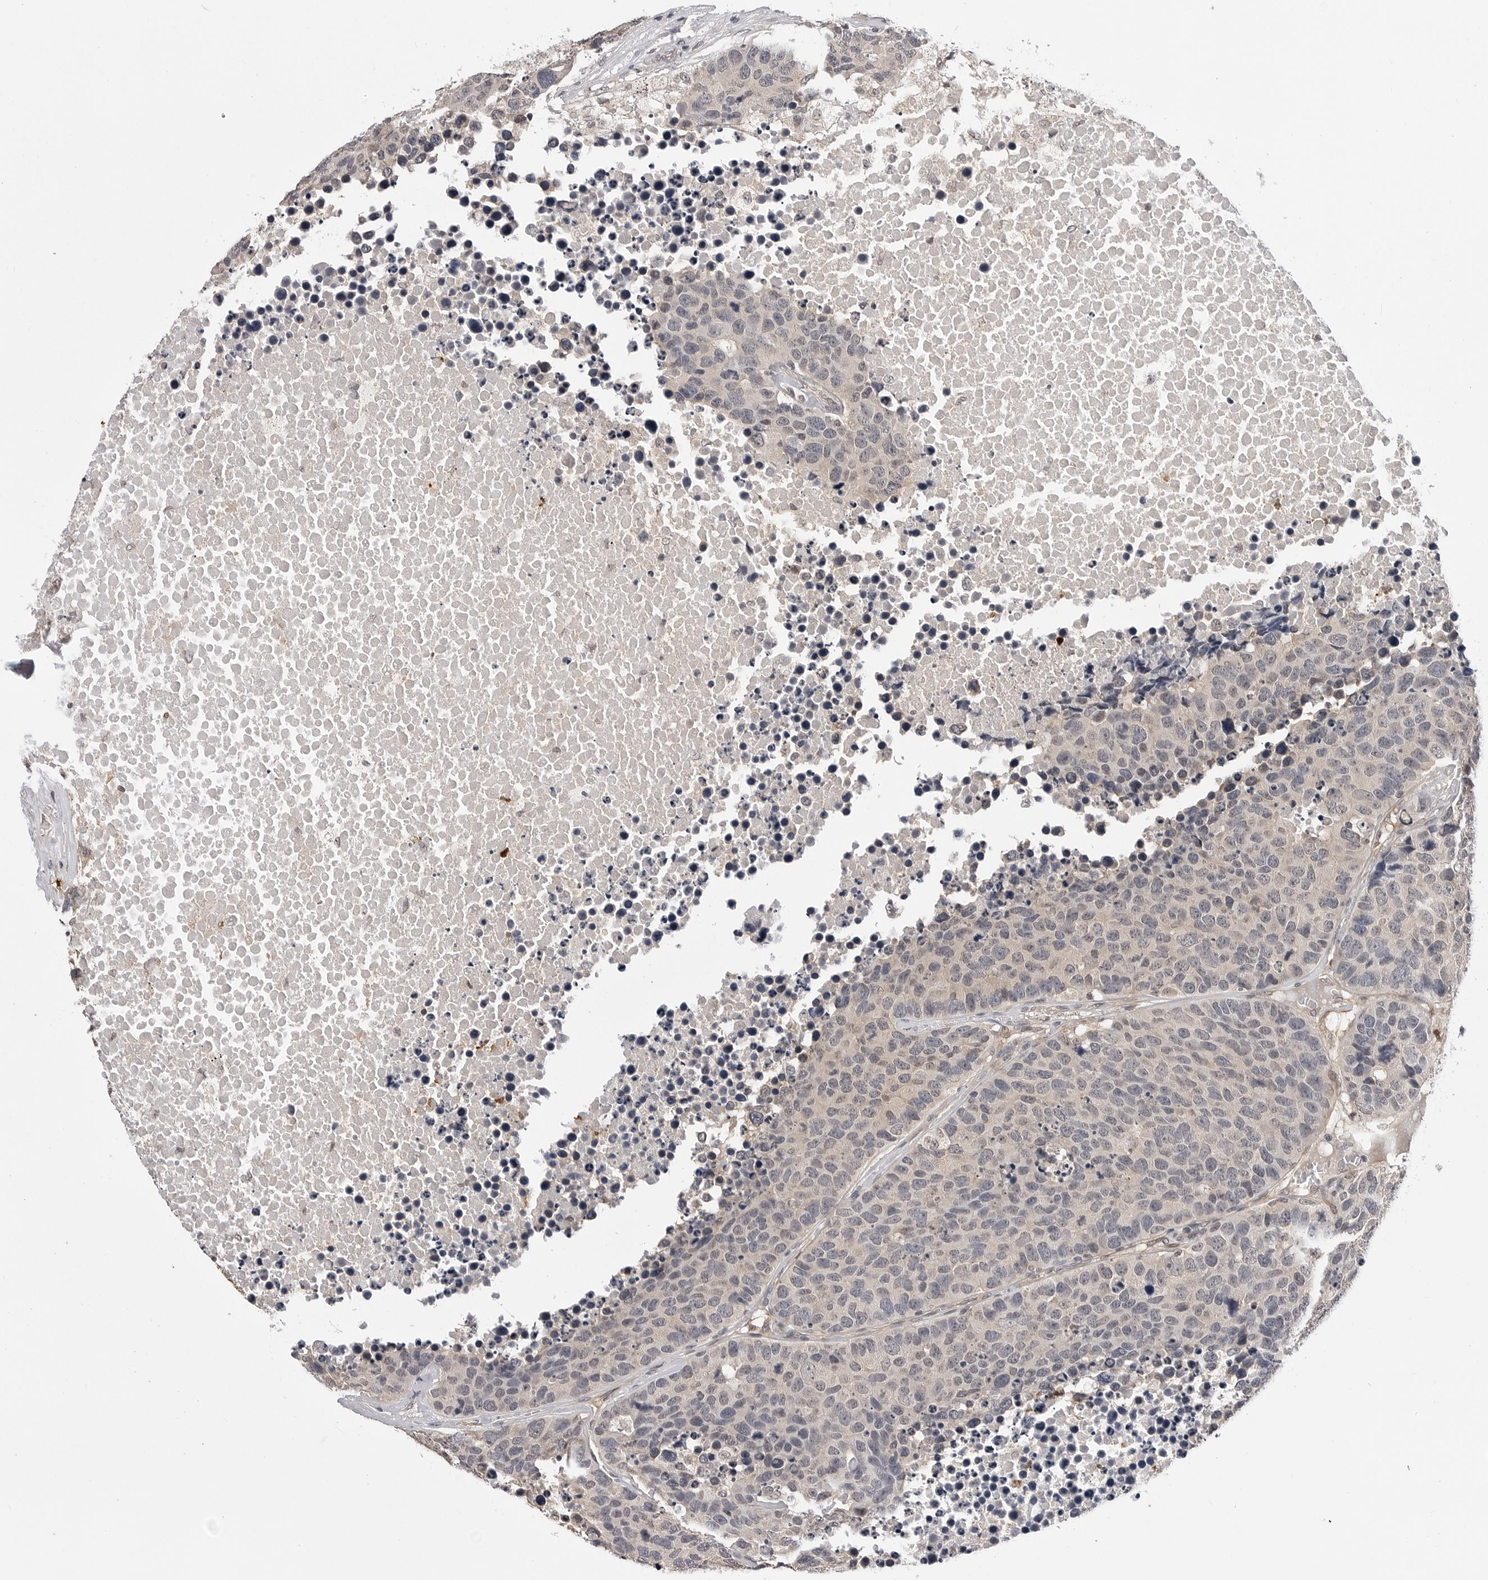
{"staining": {"intensity": "negative", "quantity": "none", "location": "none"}, "tissue": "carcinoid", "cell_type": "Tumor cells", "image_type": "cancer", "snomed": [{"axis": "morphology", "description": "Carcinoid, malignant, NOS"}, {"axis": "topography", "description": "Lung"}], "caption": "An immunohistochemistry (IHC) histopathology image of carcinoid is shown. There is no staining in tumor cells of carcinoid. Brightfield microscopy of IHC stained with DAB (3,3'-diaminobenzidine) (brown) and hematoxylin (blue), captured at high magnification.", "gene": "TRMT13", "patient": {"sex": "male", "age": 60}}